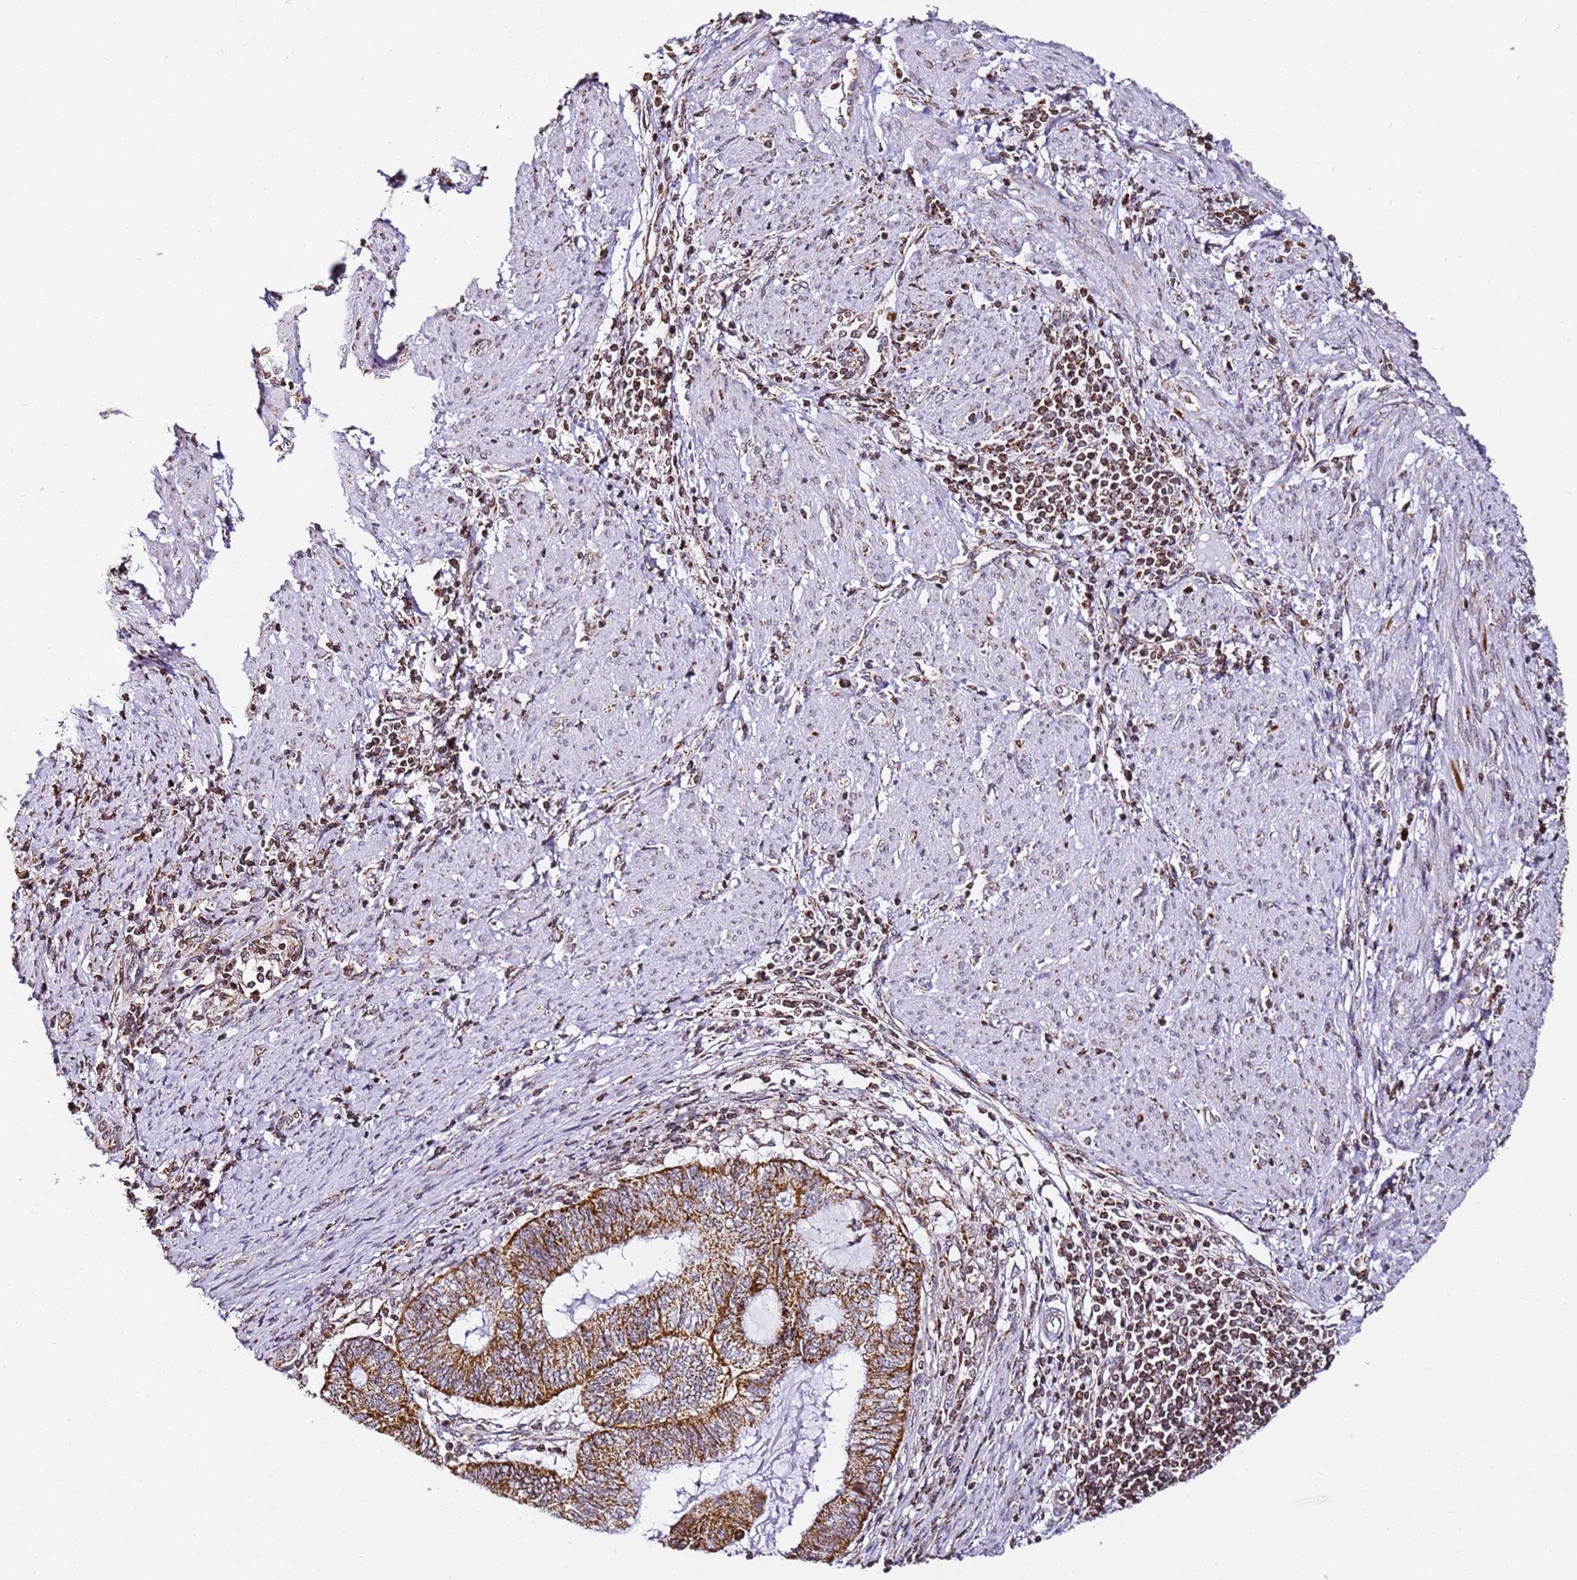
{"staining": {"intensity": "moderate", "quantity": ">75%", "location": "cytoplasmic/membranous"}, "tissue": "endometrial cancer", "cell_type": "Tumor cells", "image_type": "cancer", "snomed": [{"axis": "morphology", "description": "Adenocarcinoma, NOS"}, {"axis": "topography", "description": "Uterus"}, {"axis": "topography", "description": "Endometrium"}], "caption": "Immunohistochemical staining of human adenocarcinoma (endometrial) shows medium levels of moderate cytoplasmic/membranous expression in approximately >75% of tumor cells.", "gene": "HSPE1", "patient": {"sex": "female", "age": 70}}